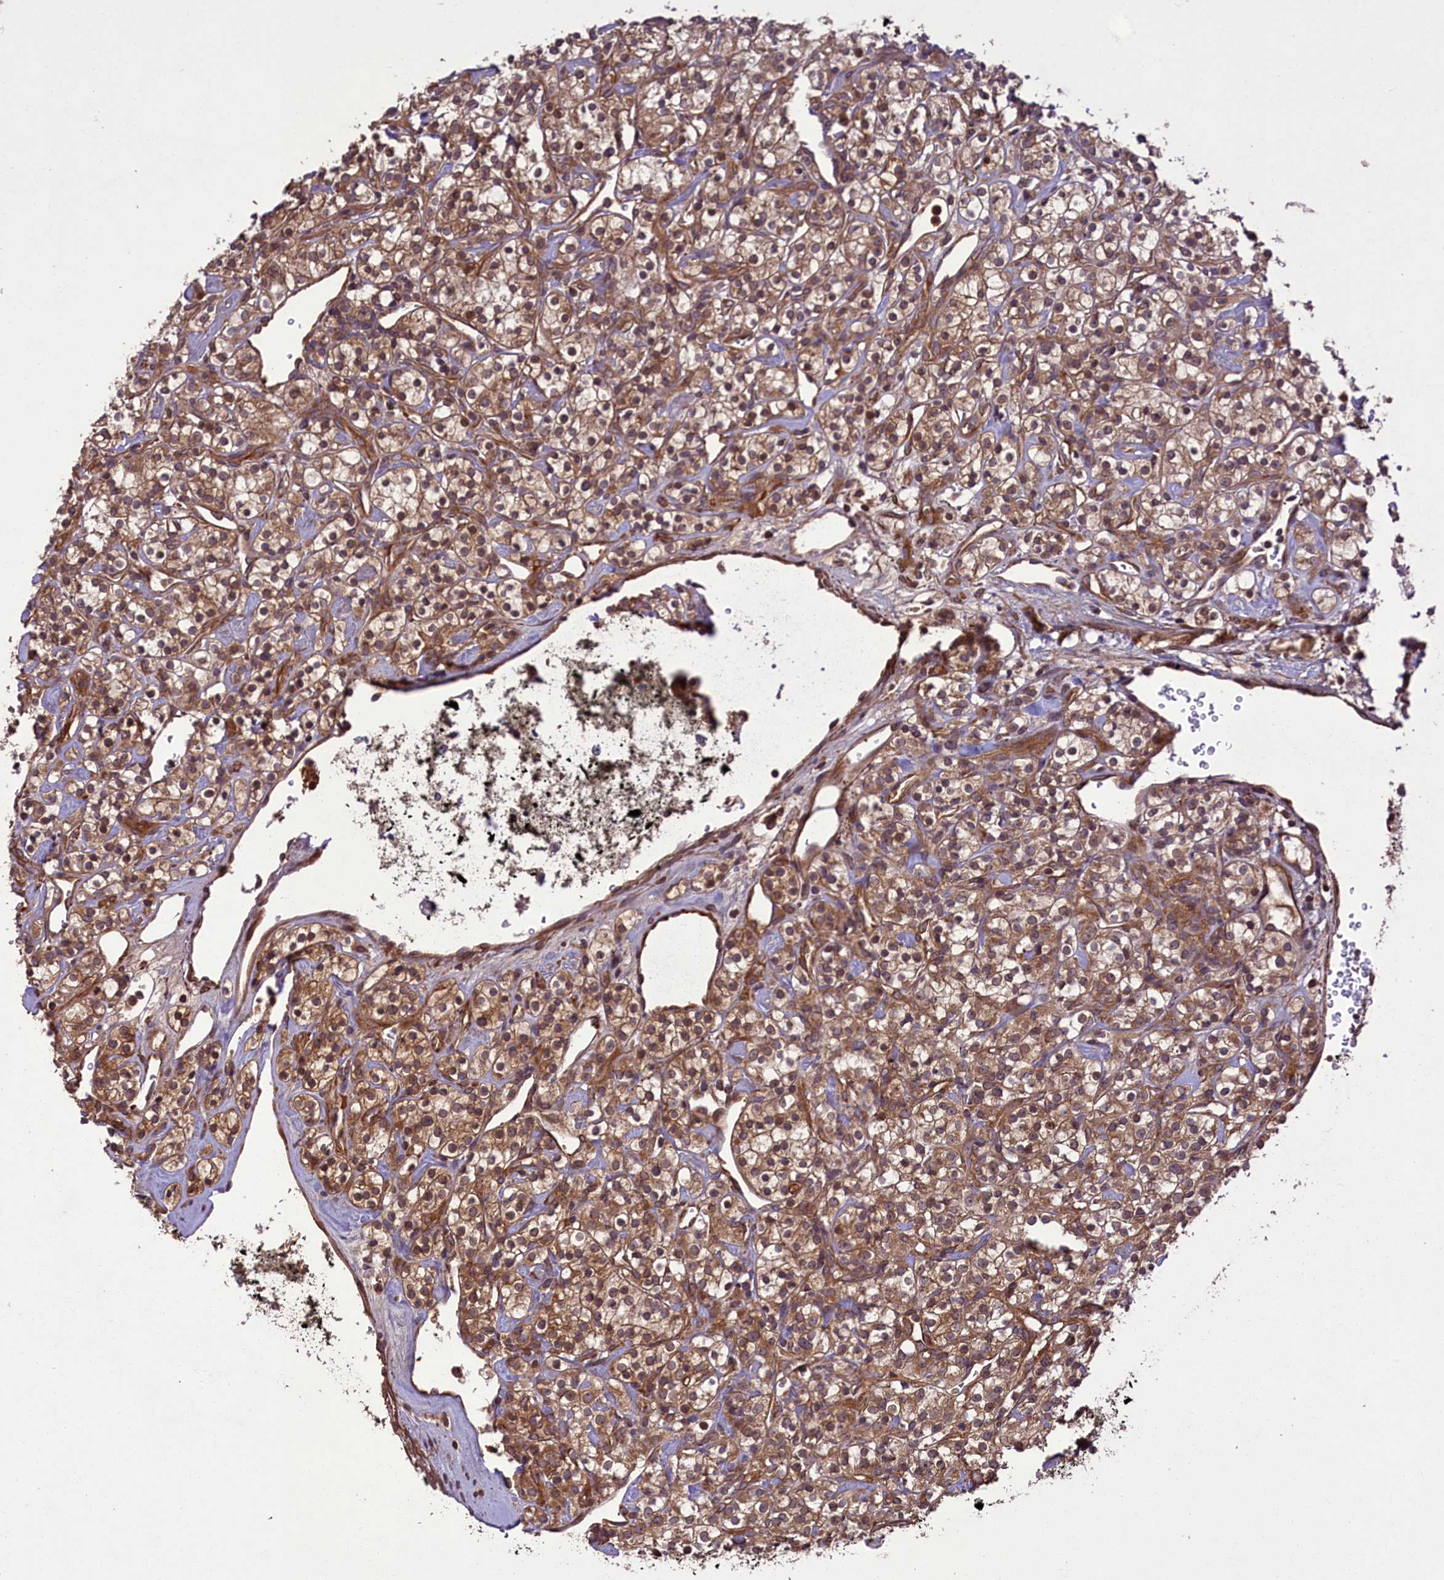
{"staining": {"intensity": "moderate", "quantity": ">75%", "location": "cytoplasmic/membranous"}, "tissue": "renal cancer", "cell_type": "Tumor cells", "image_type": "cancer", "snomed": [{"axis": "morphology", "description": "Adenocarcinoma, NOS"}, {"axis": "topography", "description": "Kidney"}], "caption": "An image of human renal cancer (adenocarcinoma) stained for a protein exhibits moderate cytoplasmic/membranous brown staining in tumor cells.", "gene": "CCDC125", "patient": {"sex": "male", "age": 77}}